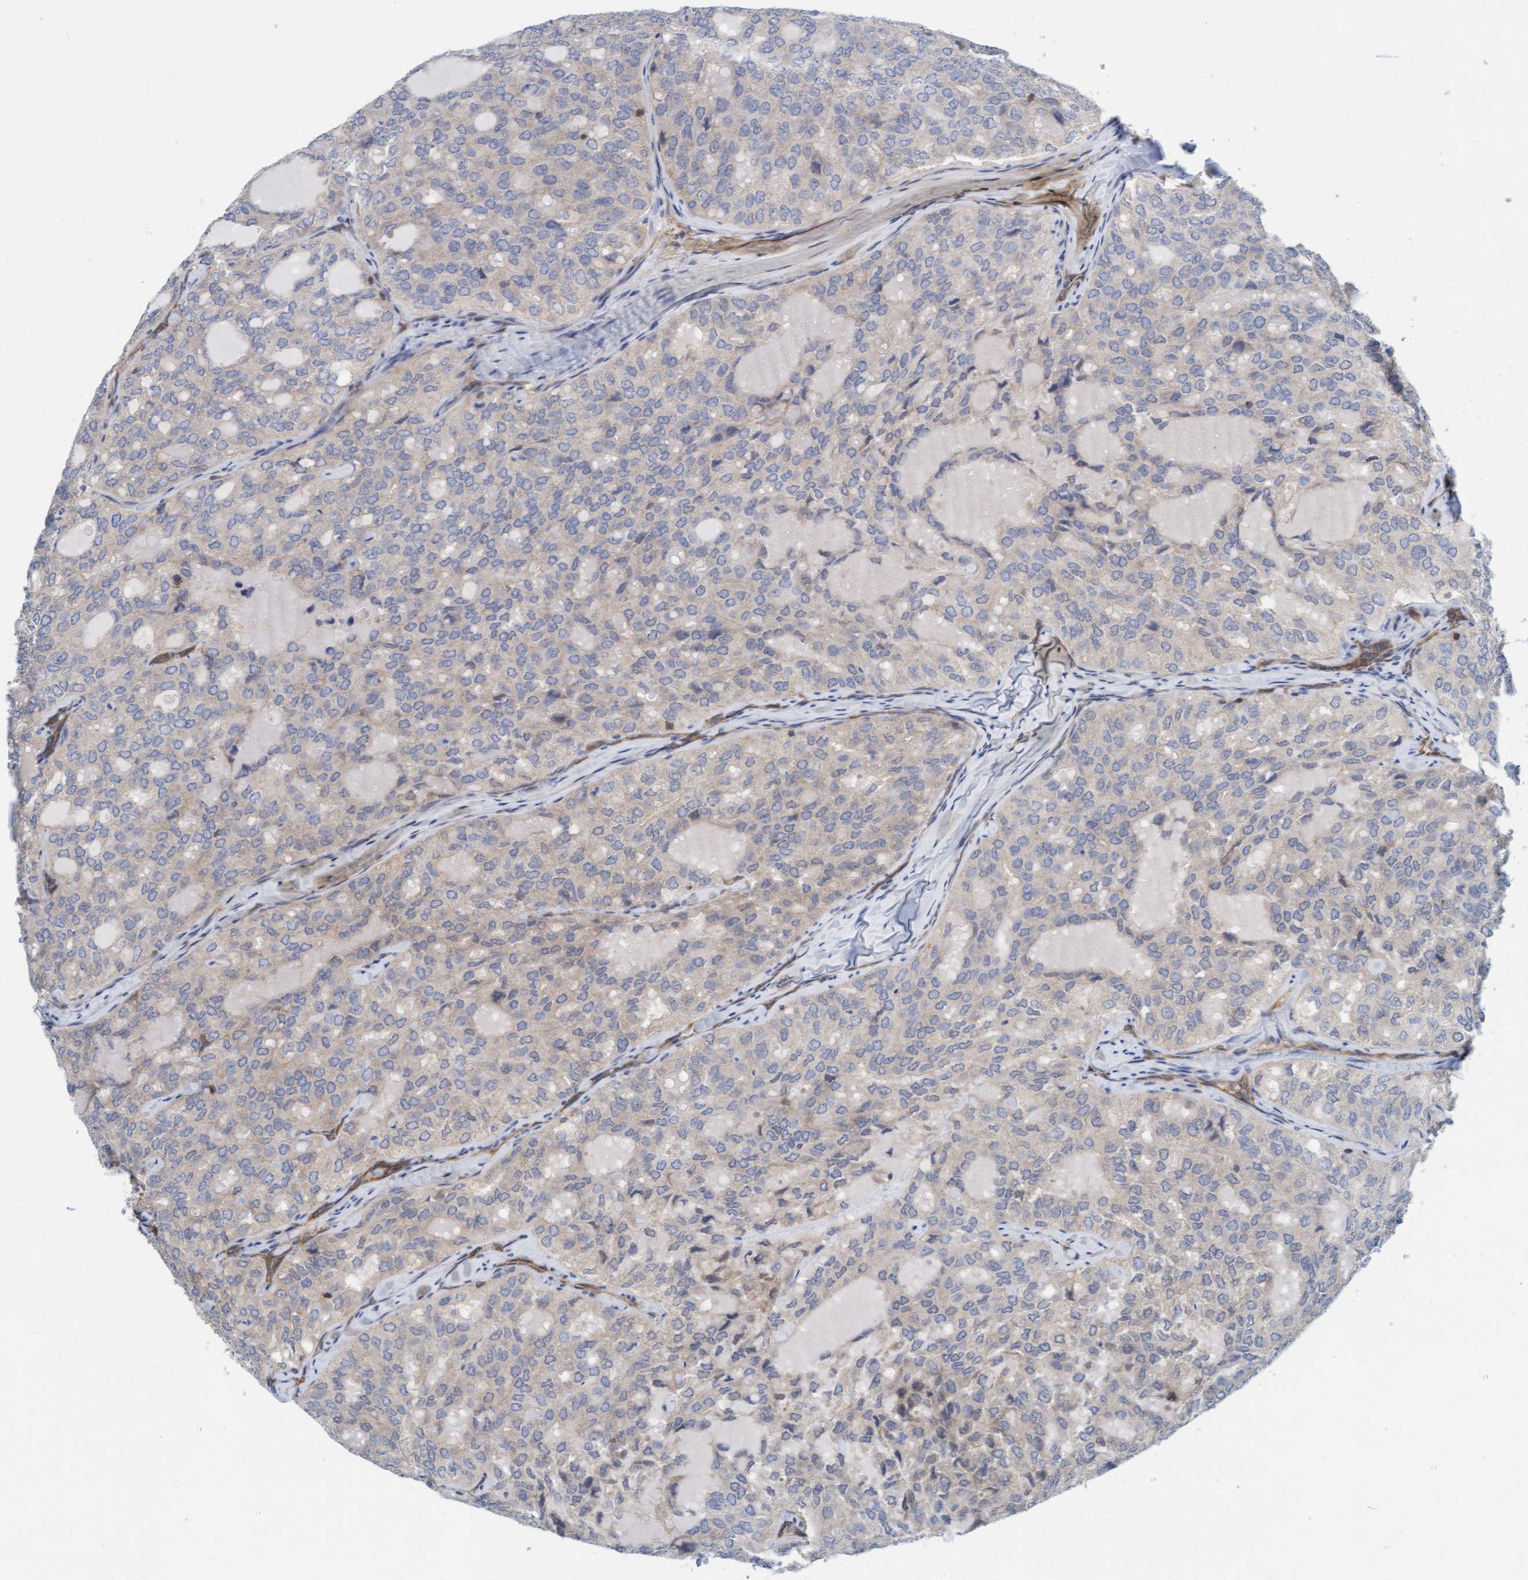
{"staining": {"intensity": "negative", "quantity": "none", "location": "none"}, "tissue": "thyroid cancer", "cell_type": "Tumor cells", "image_type": "cancer", "snomed": [{"axis": "morphology", "description": "Follicular adenoma carcinoma, NOS"}, {"axis": "topography", "description": "Thyroid gland"}], "caption": "A high-resolution photomicrograph shows immunohistochemistry (IHC) staining of thyroid follicular adenoma carcinoma, which exhibits no significant staining in tumor cells. Nuclei are stained in blue.", "gene": "PRKD2", "patient": {"sex": "male", "age": 75}}